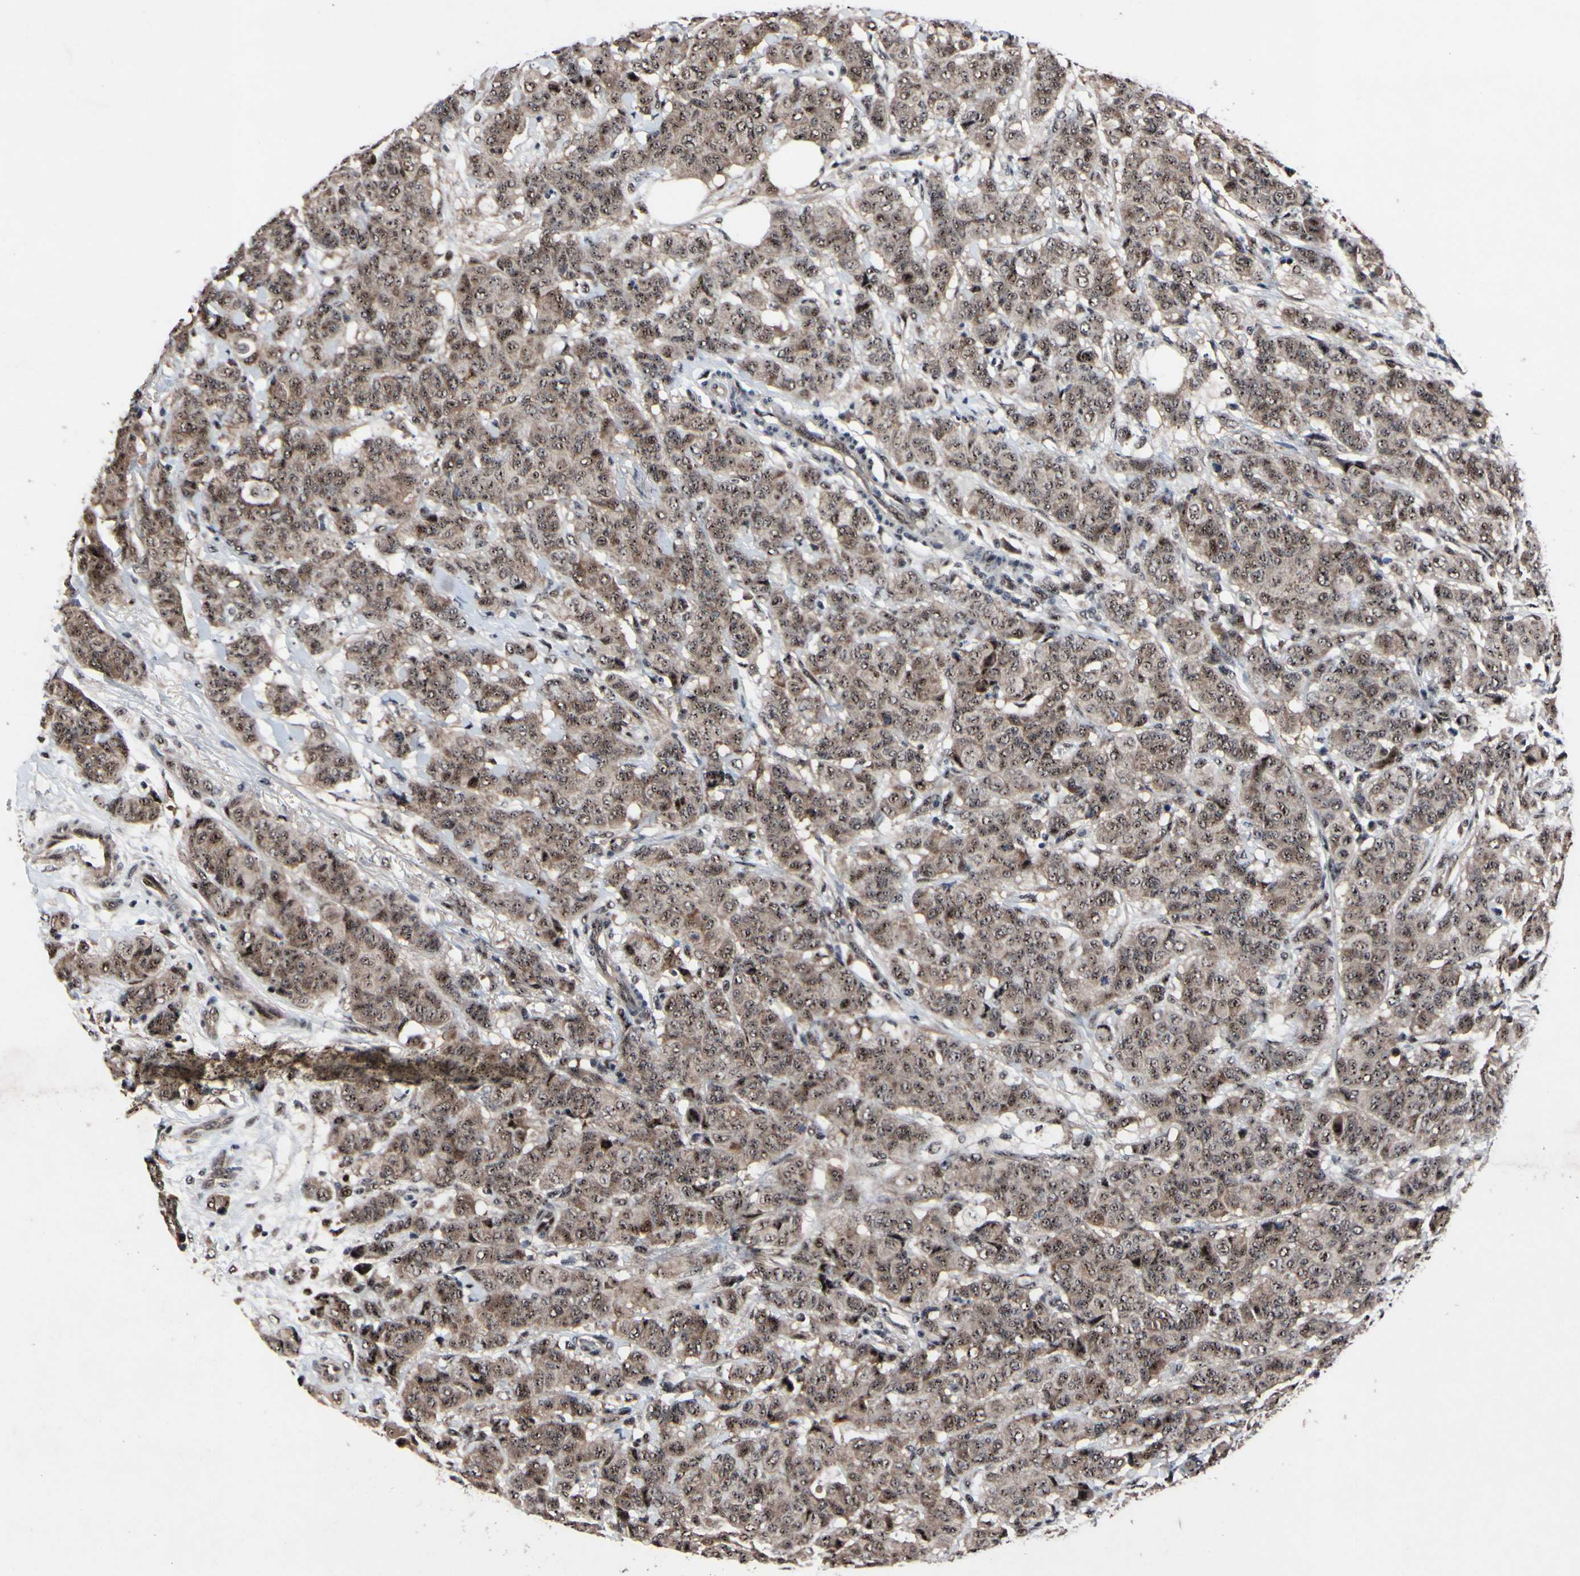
{"staining": {"intensity": "moderate", "quantity": ">75%", "location": "cytoplasmic/membranous,nuclear"}, "tissue": "breast cancer", "cell_type": "Tumor cells", "image_type": "cancer", "snomed": [{"axis": "morphology", "description": "Duct carcinoma"}, {"axis": "topography", "description": "Breast"}], "caption": "High-power microscopy captured an immunohistochemistry histopathology image of breast cancer, revealing moderate cytoplasmic/membranous and nuclear expression in about >75% of tumor cells.", "gene": "SOX7", "patient": {"sex": "female", "age": 40}}